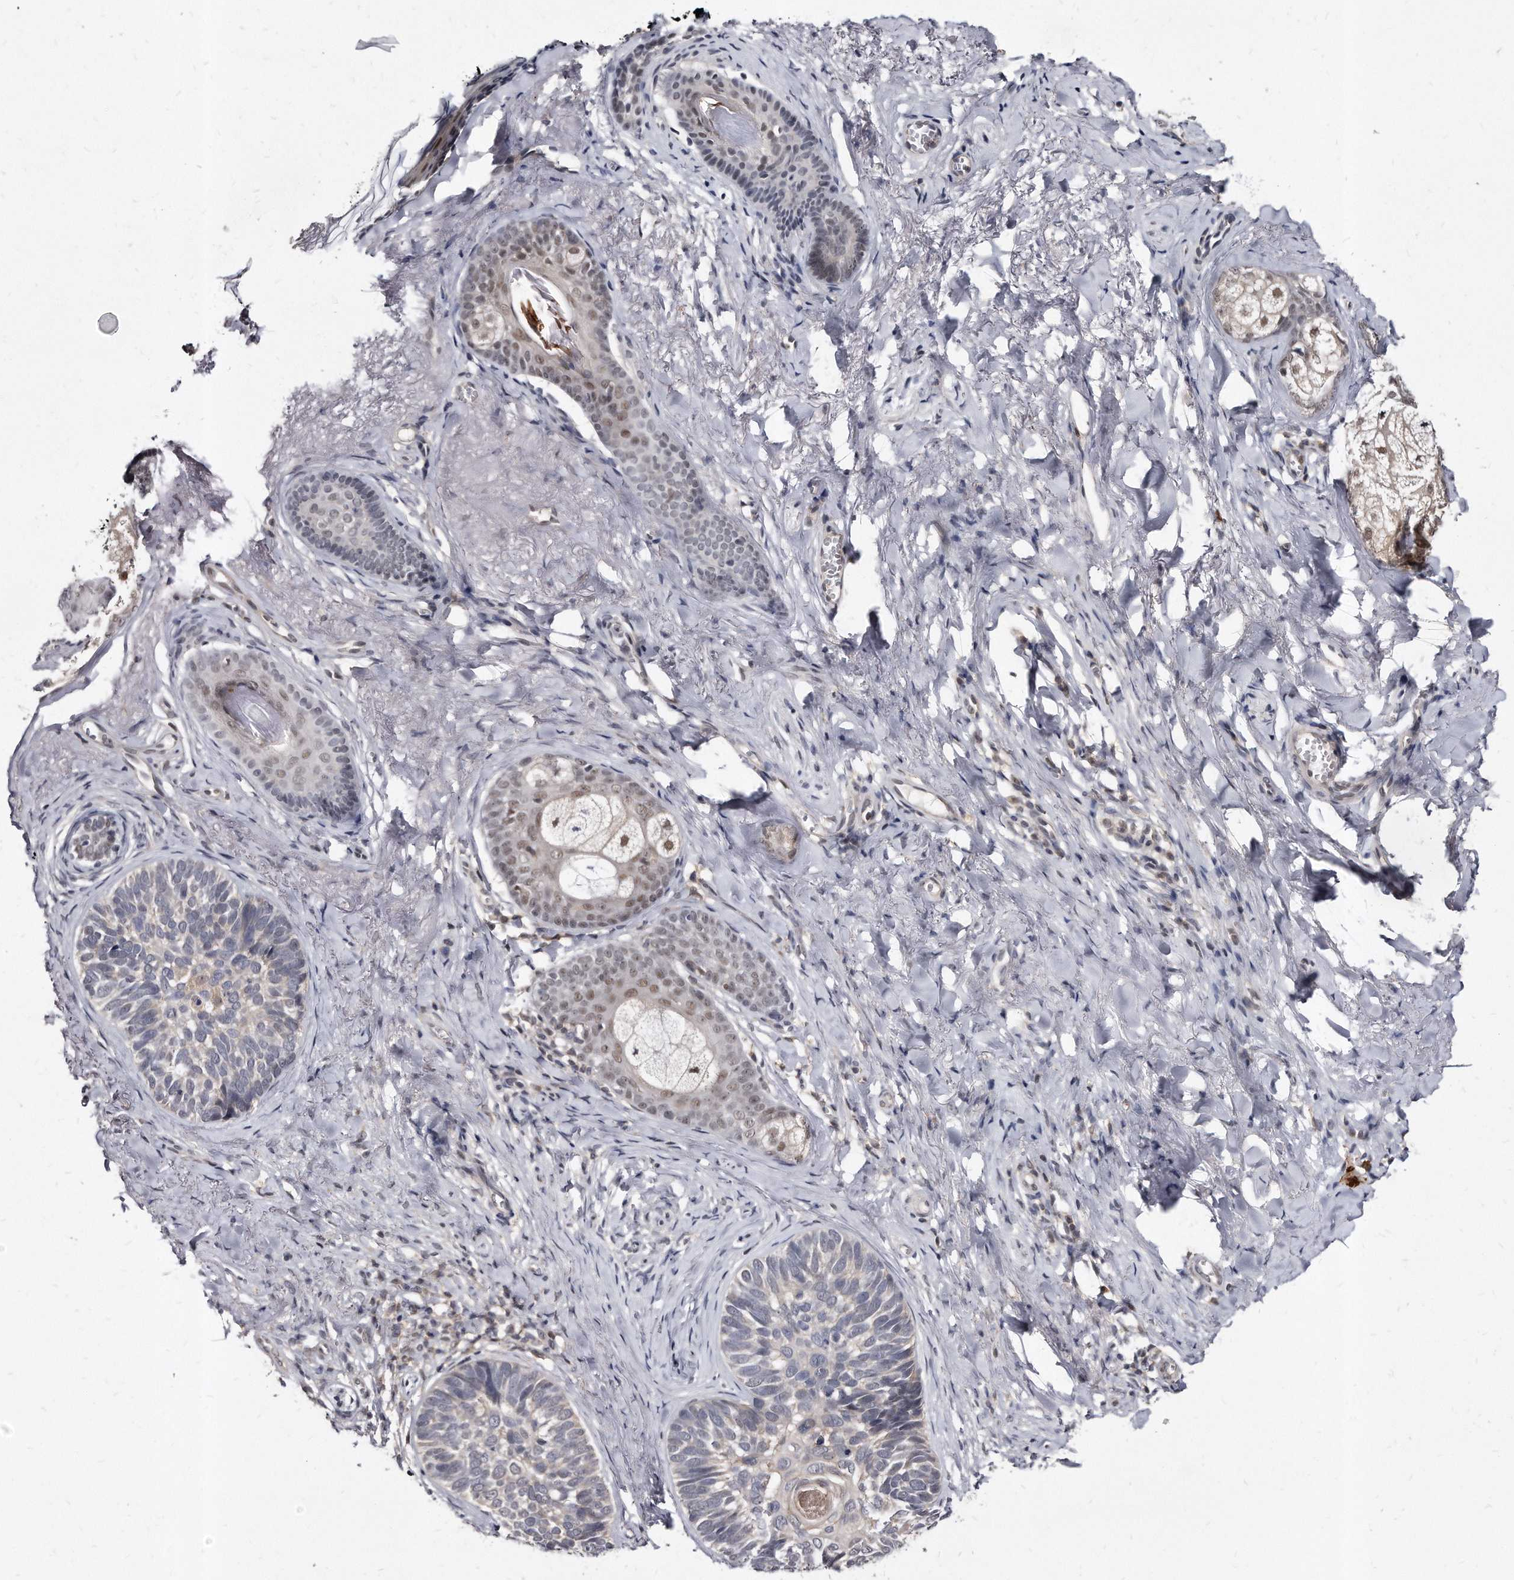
{"staining": {"intensity": "weak", "quantity": "<25%", "location": "cytoplasmic/membranous,nuclear"}, "tissue": "skin cancer", "cell_type": "Tumor cells", "image_type": "cancer", "snomed": [{"axis": "morphology", "description": "Basal cell carcinoma"}, {"axis": "topography", "description": "Skin"}], "caption": "Tumor cells show no significant protein expression in skin basal cell carcinoma. Brightfield microscopy of IHC stained with DAB (3,3'-diaminobenzidine) (brown) and hematoxylin (blue), captured at high magnification.", "gene": "KLHDC3", "patient": {"sex": "male", "age": 62}}